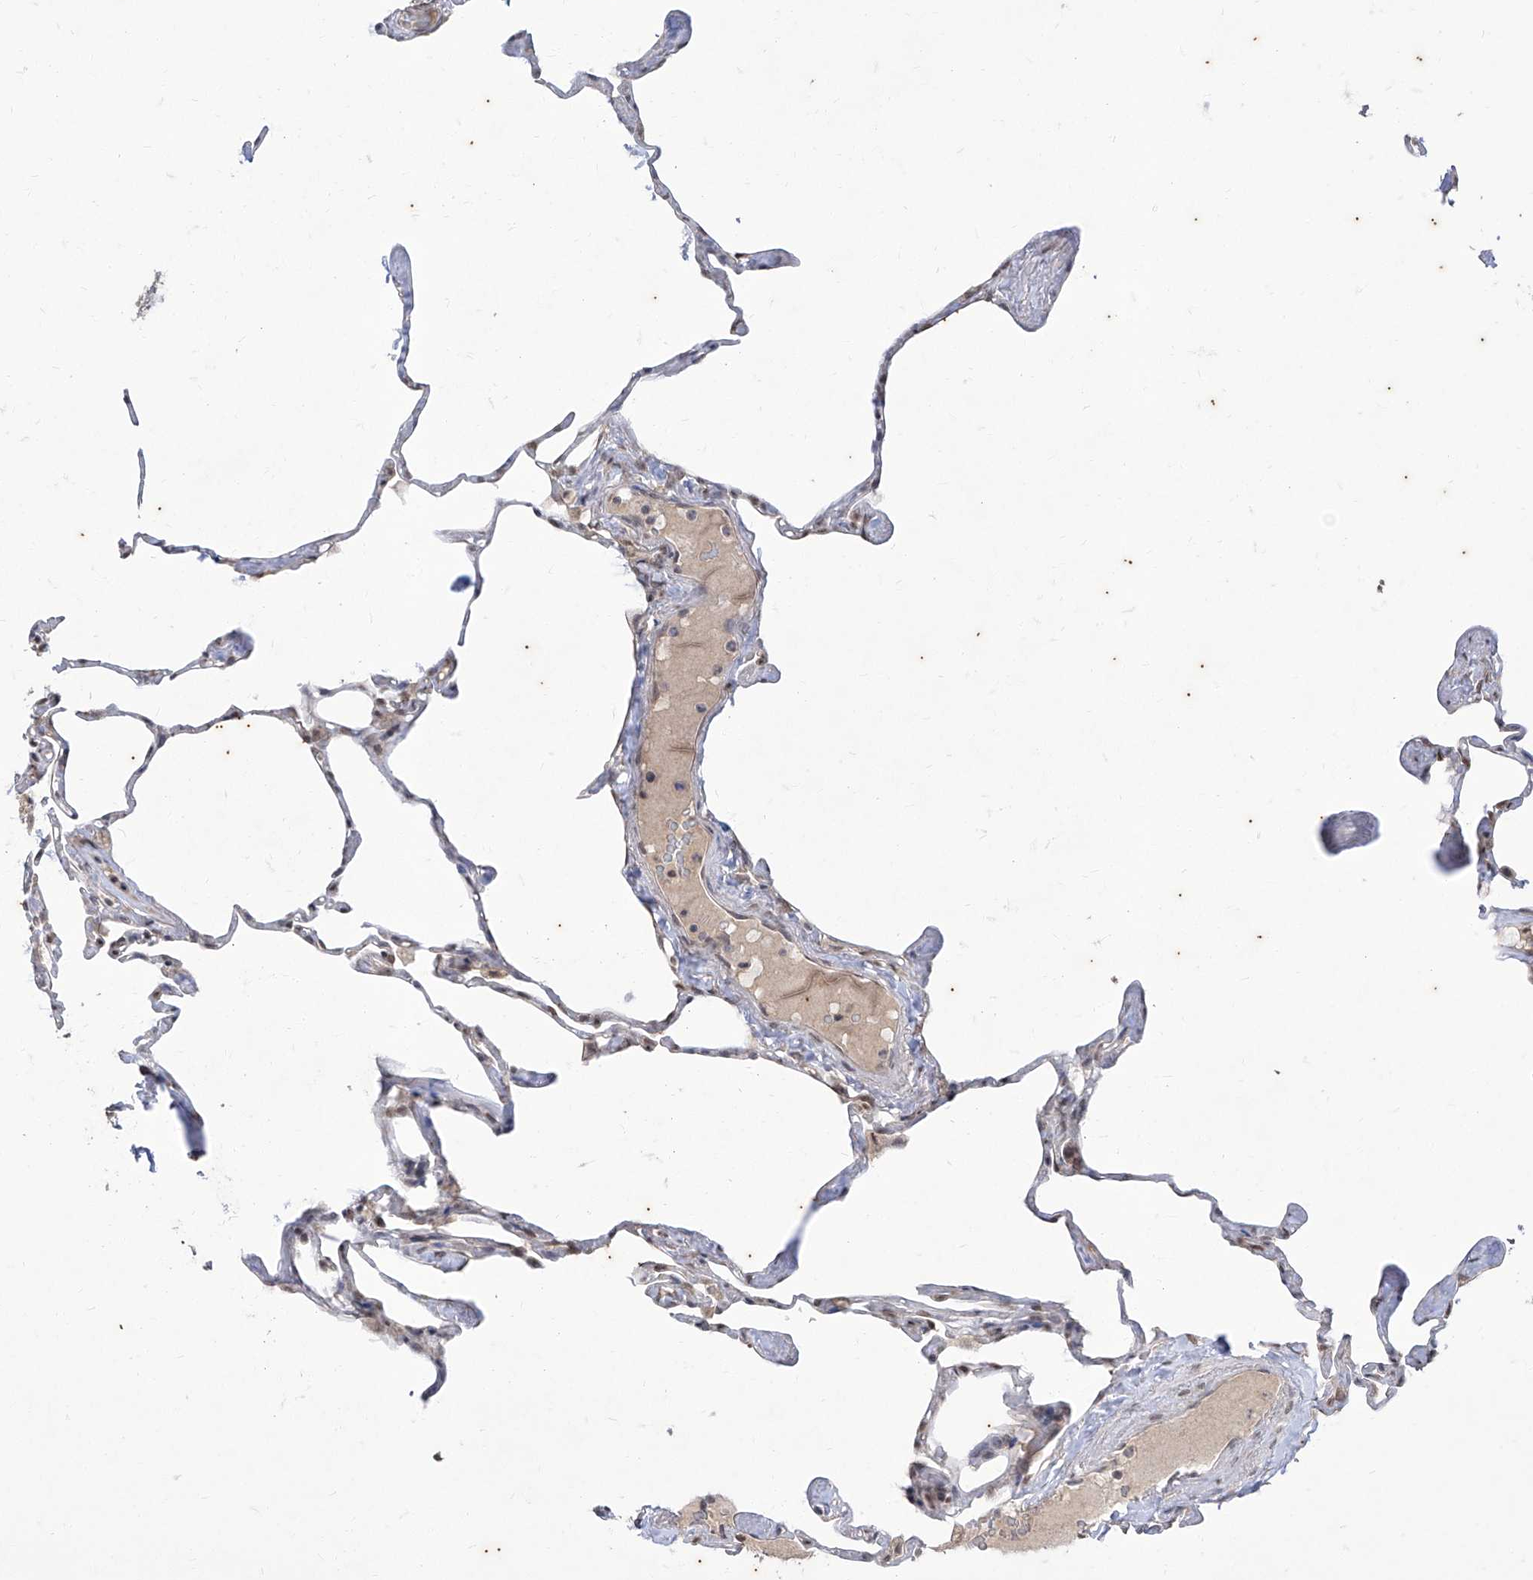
{"staining": {"intensity": "negative", "quantity": "none", "location": "none"}, "tissue": "lung", "cell_type": "Alveolar cells", "image_type": "normal", "snomed": [{"axis": "morphology", "description": "Normal tissue, NOS"}, {"axis": "topography", "description": "Lung"}], "caption": "This is an immunohistochemistry photomicrograph of normal lung. There is no staining in alveolar cells.", "gene": "PHF20L1", "patient": {"sex": "male", "age": 65}}